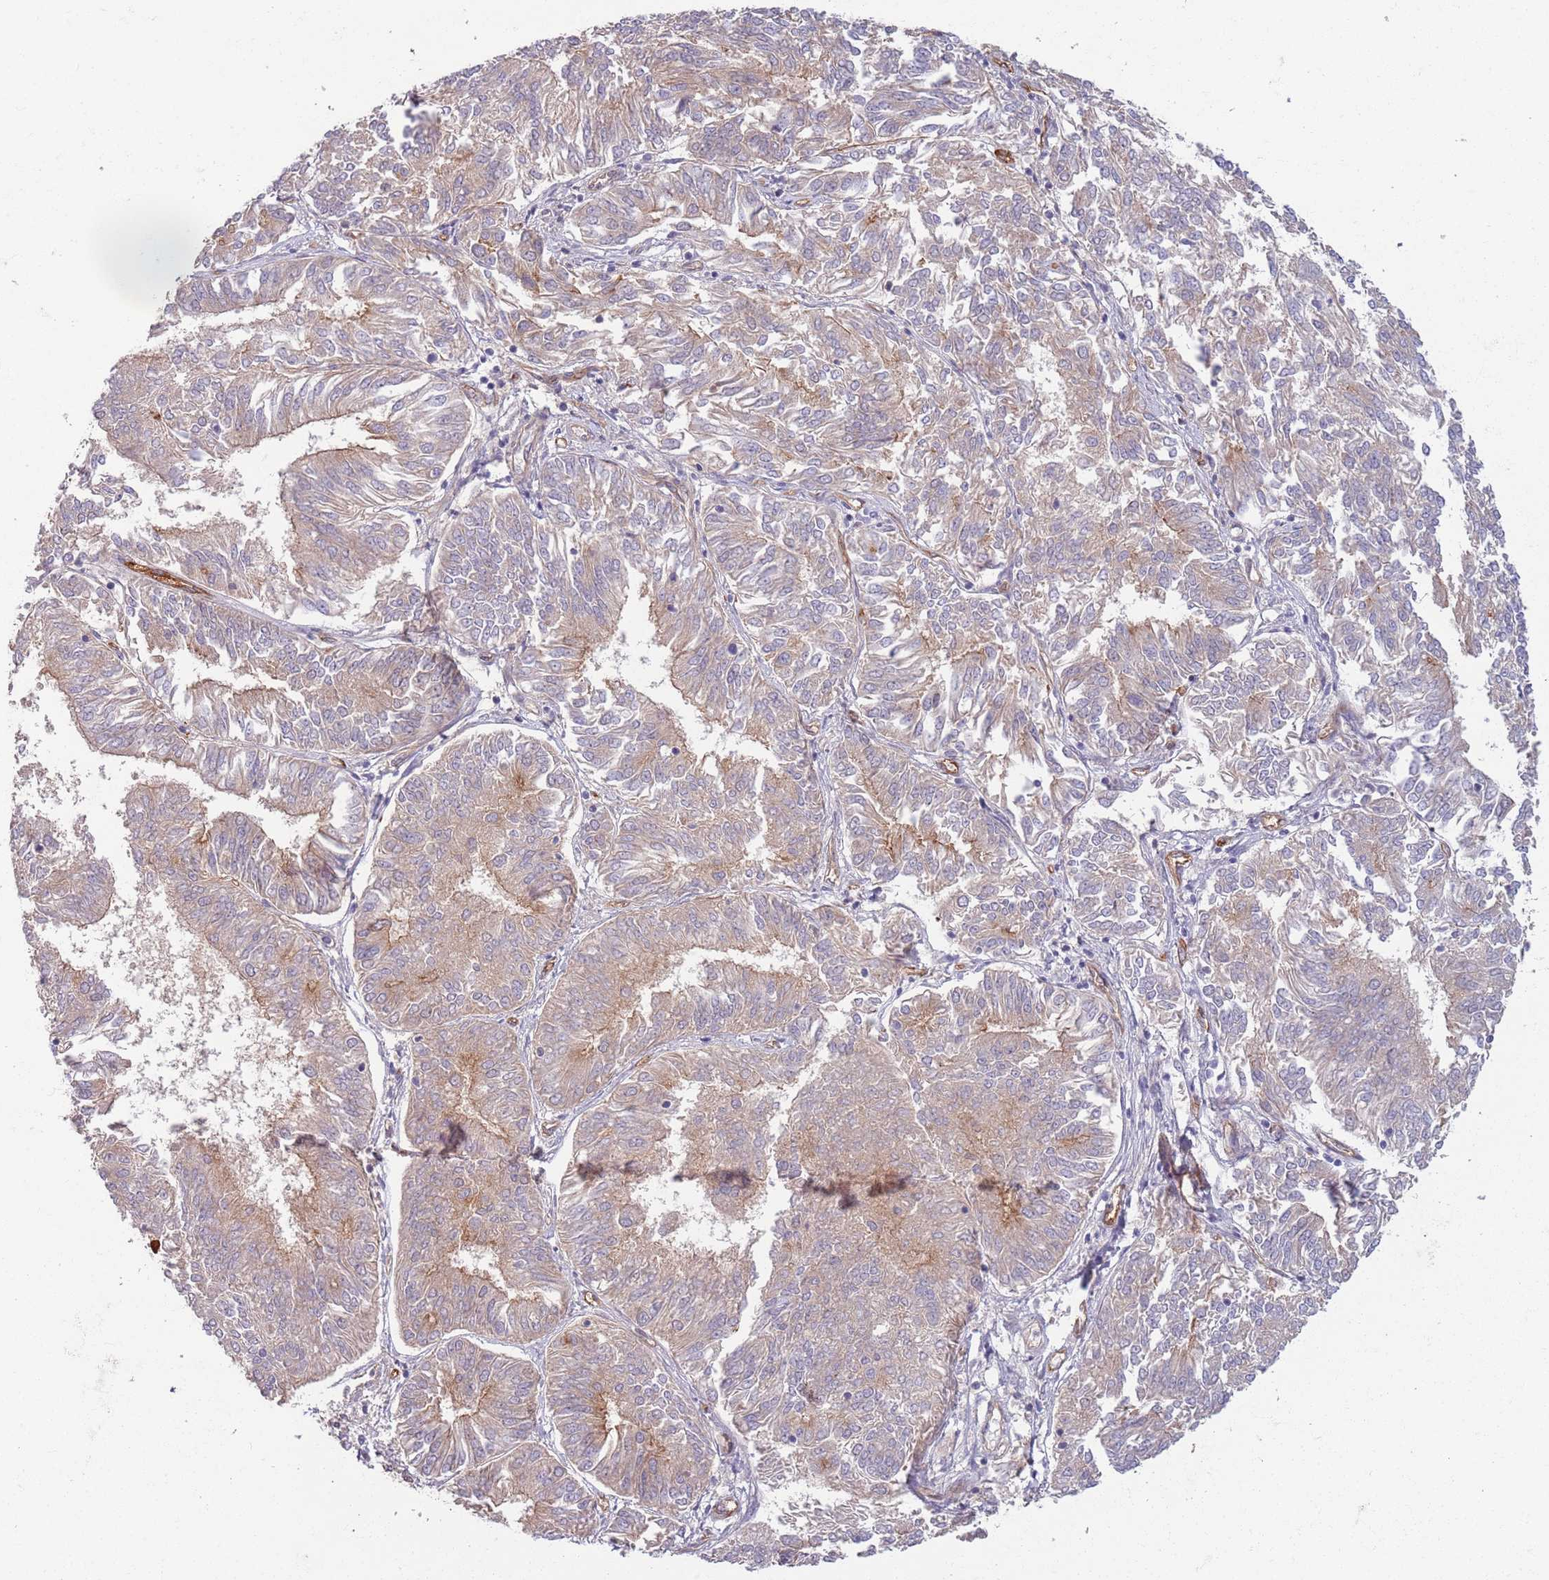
{"staining": {"intensity": "weak", "quantity": "25%-75%", "location": "cytoplasmic/membranous"}, "tissue": "endometrial cancer", "cell_type": "Tumor cells", "image_type": "cancer", "snomed": [{"axis": "morphology", "description": "Adenocarcinoma, NOS"}, {"axis": "topography", "description": "Endometrium"}], "caption": "Immunohistochemistry (IHC) (DAB) staining of human adenocarcinoma (endometrial) reveals weak cytoplasmic/membranous protein staining in approximately 25%-75% of tumor cells. The protein is shown in brown color, while the nuclei are stained blue.", "gene": "SAV1", "patient": {"sex": "female", "age": 58}}